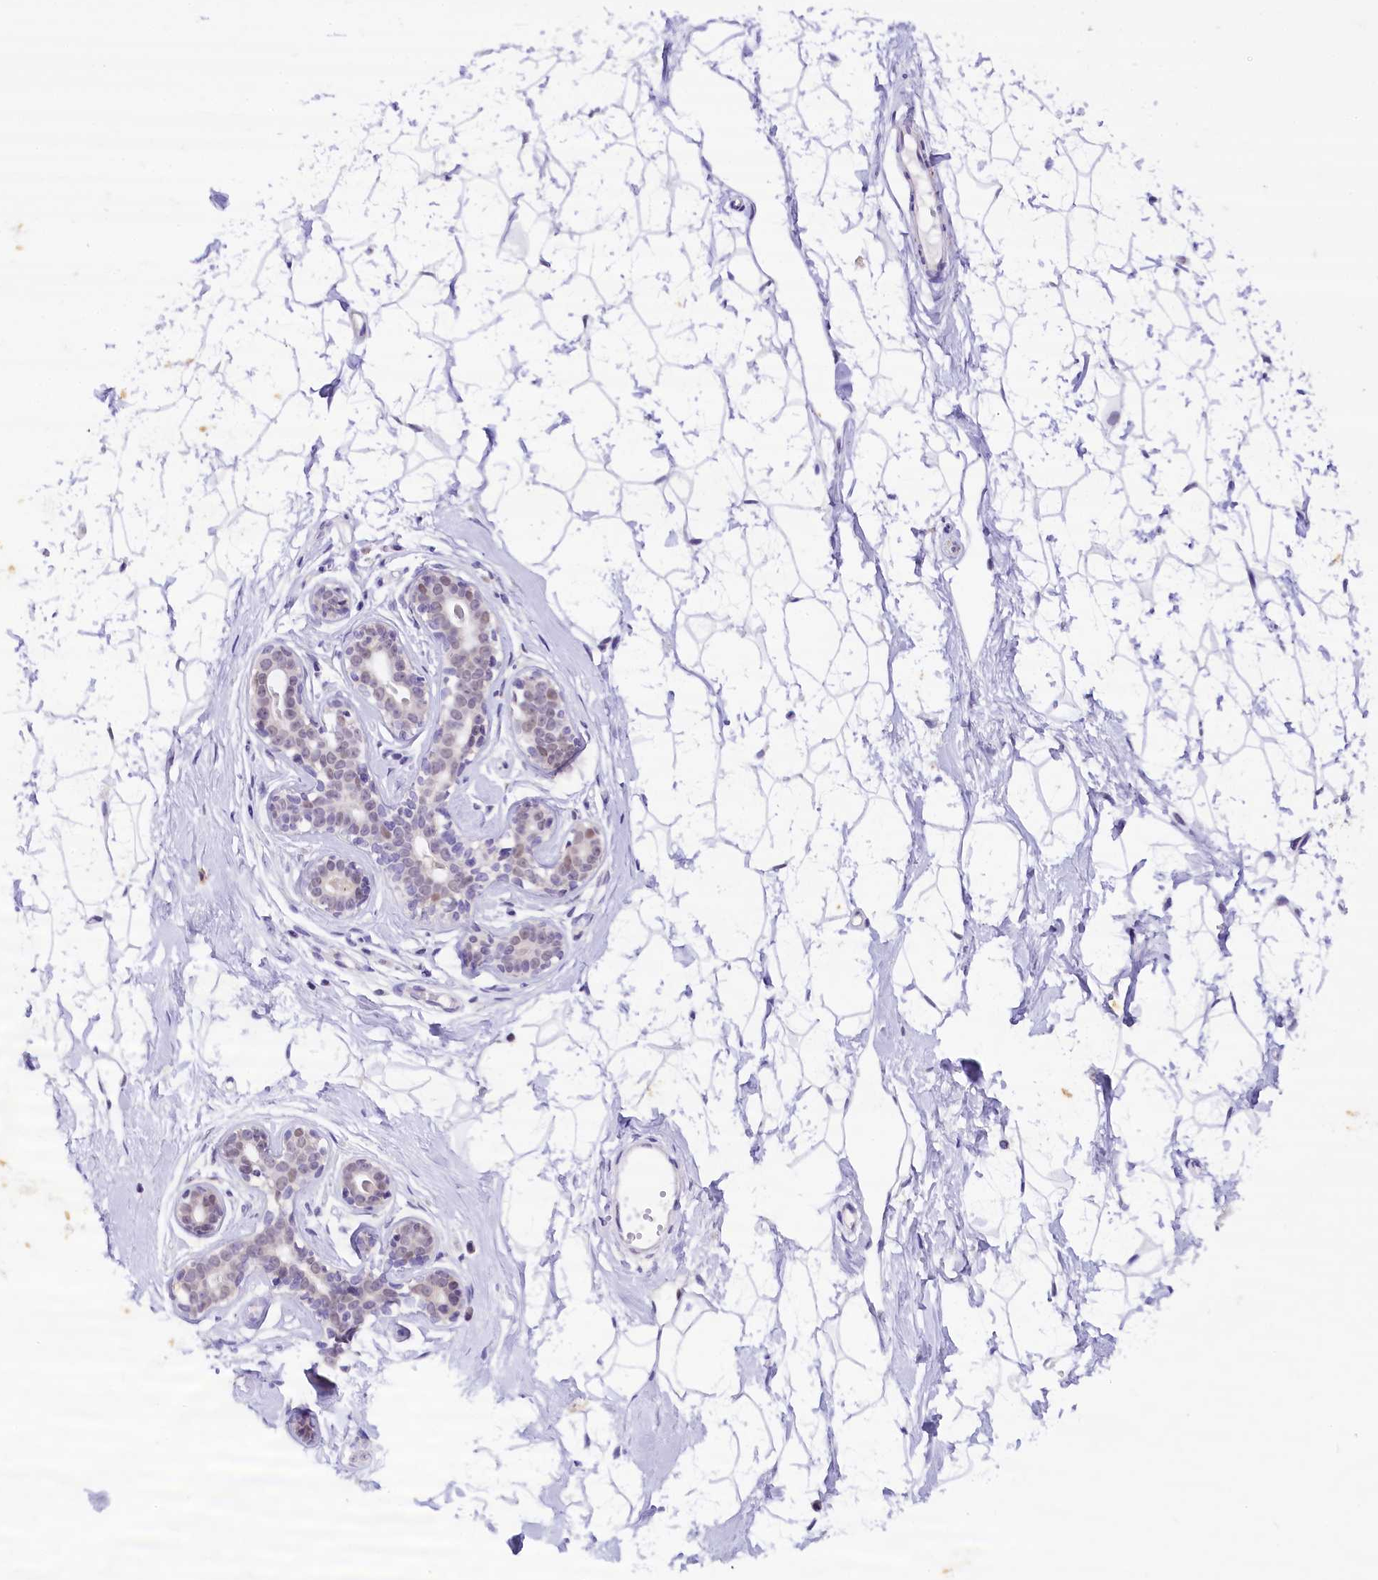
{"staining": {"intensity": "negative", "quantity": "none", "location": "none"}, "tissue": "breast", "cell_type": "Adipocytes", "image_type": "normal", "snomed": [{"axis": "morphology", "description": "Normal tissue, NOS"}, {"axis": "morphology", "description": "Adenoma, NOS"}, {"axis": "topography", "description": "Breast"}], "caption": "Immunohistochemical staining of normal human breast shows no significant staining in adipocytes.", "gene": "OSGEP", "patient": {"sex": "female", "age": 23}}